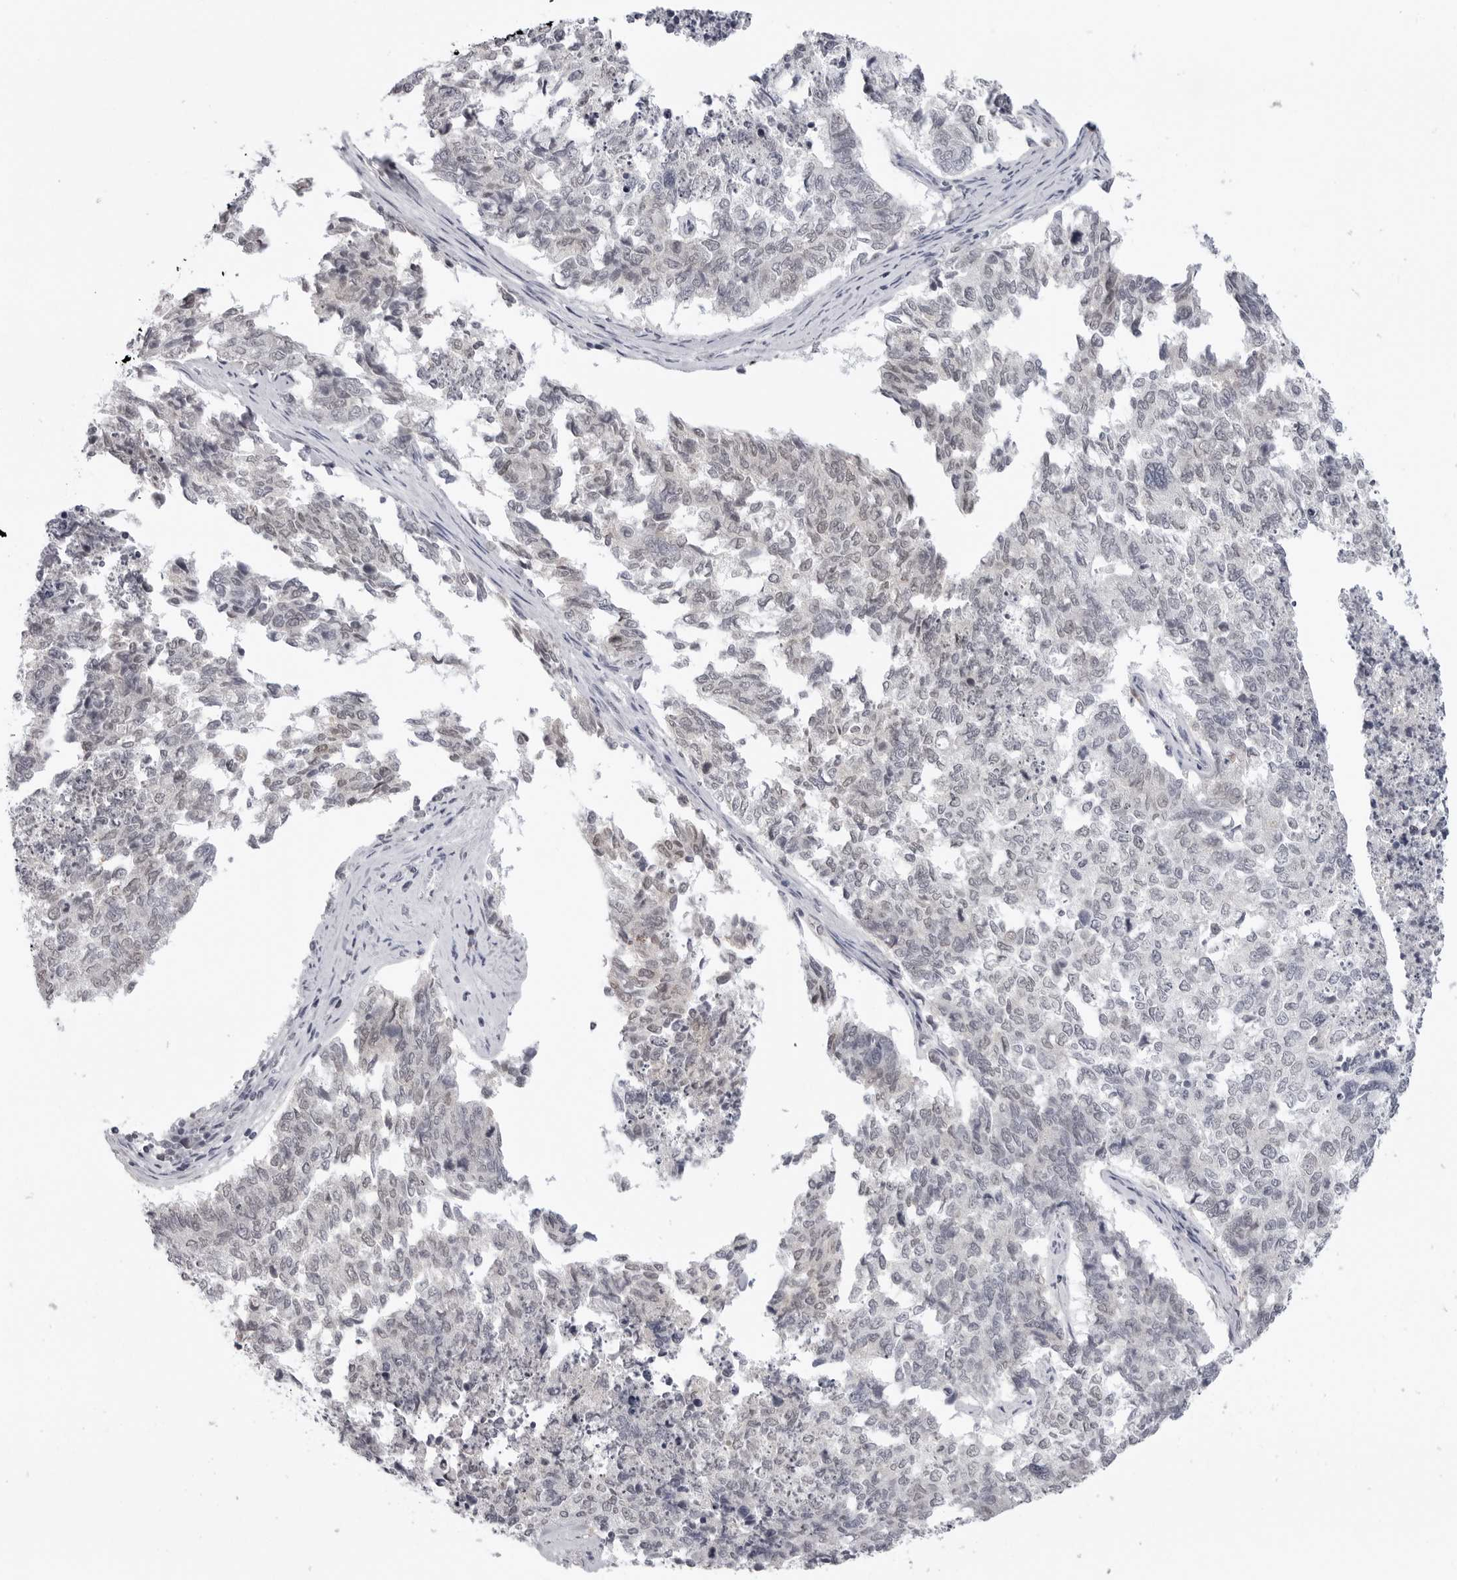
{"staining": {"intensity": "negative", "quantity": "none", "location": "none"}, "tissue": "cervical cancer", "cell_type": "Tumor cells", "image_type": "cancer", "snomed": [{"axis": "morphology", "description": "Squamous cell carcinoma, NOS"}, {"axis": "topography", "description": "Cervix"}], "caption": "IHC histopathology image of neoplastic tissue: human squamous cell carcinoma (cervical) stained with DAB exhibits no significant protein expression in tumor cells.", "gene": "RRM1", "patient": {"sex": "female", "age": 63}}